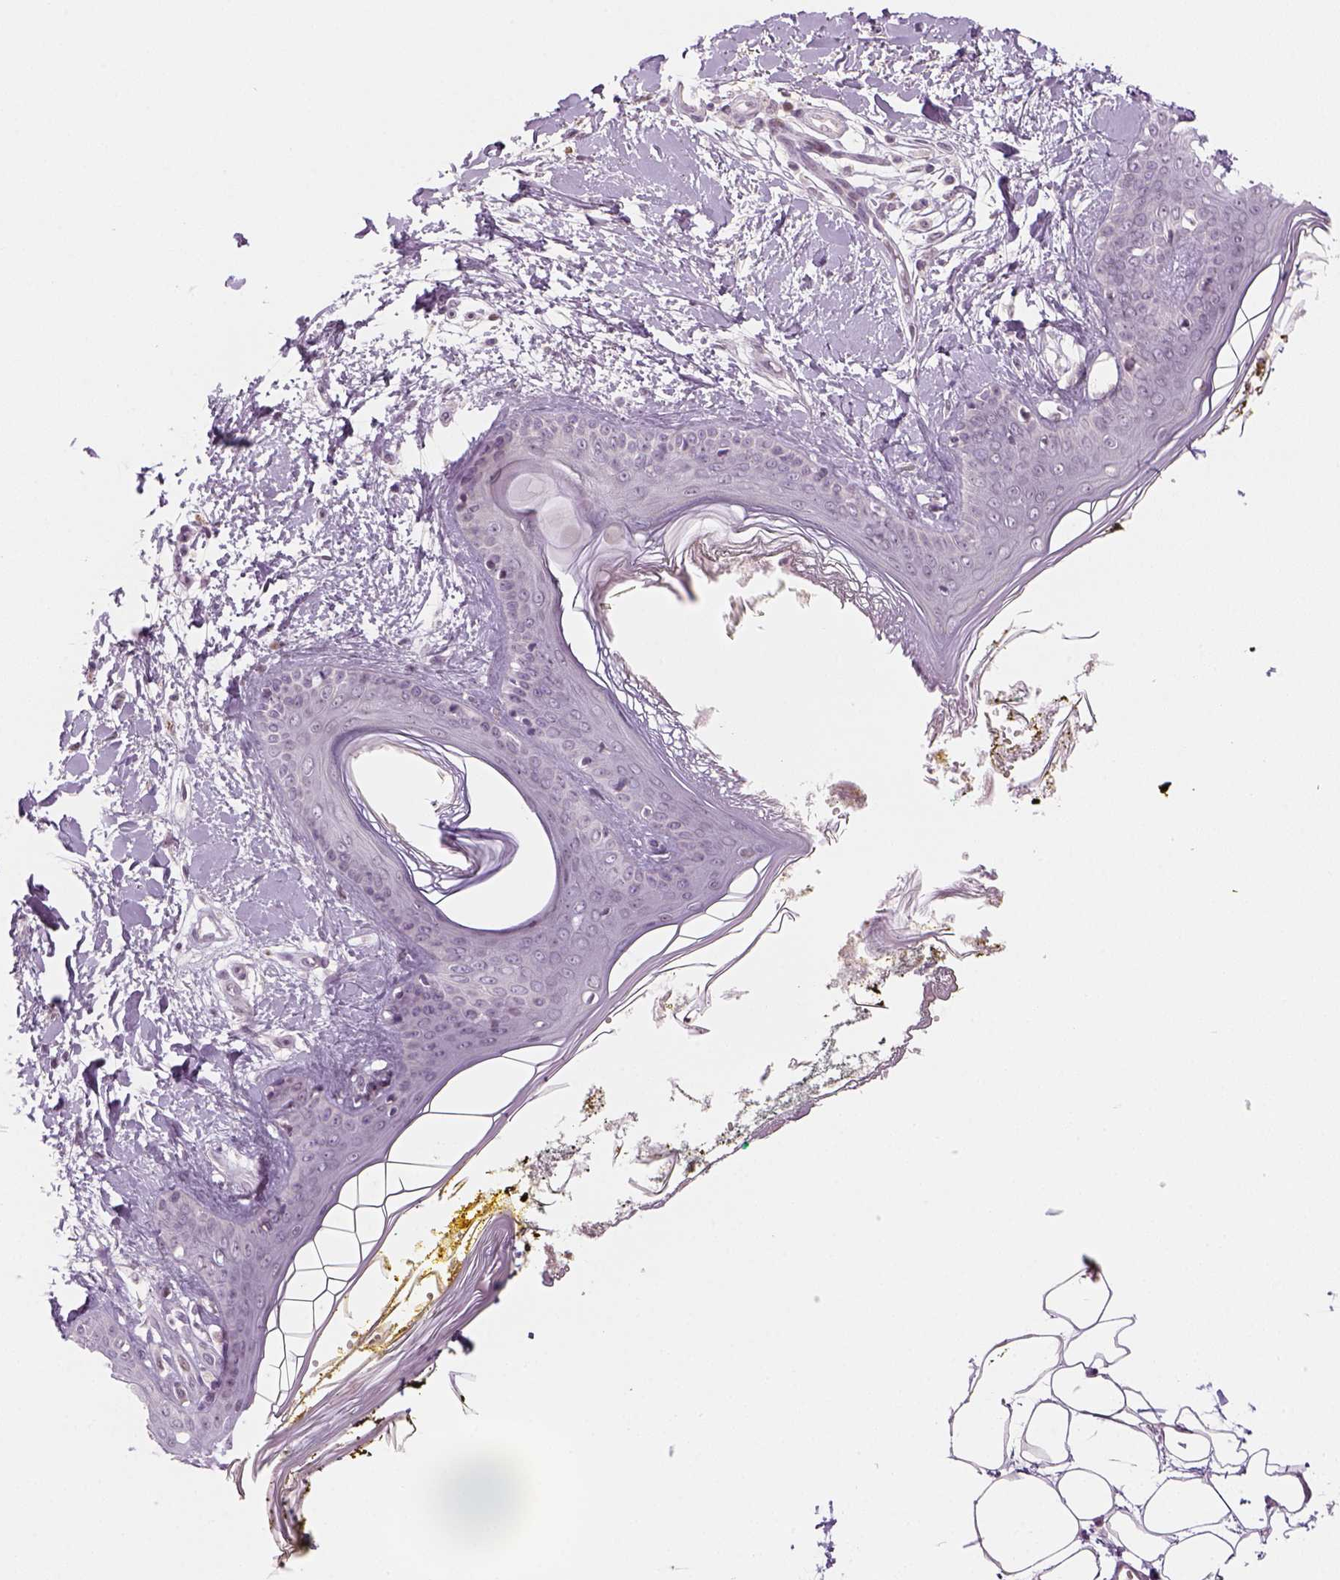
{"staining": {"intensity": "negative", "quantity": "none", "location": "none"}, "tissue": "skin", "cell_type": "Fibroblasts", "image_type": "normal", "snomed": [{"axis": "morphology", "description": "Normal tissue, NOS"}, {"axis": "topography", "description": "Skin"}], "caption": "DAB (3,3'-diaminobenzidine) immunohistochemical staining of unremarkable skin demonstrates no significant staining in fibroblasts.", "gene": "MAGEB3", "patient": {"sex": "female", "age": 34}}